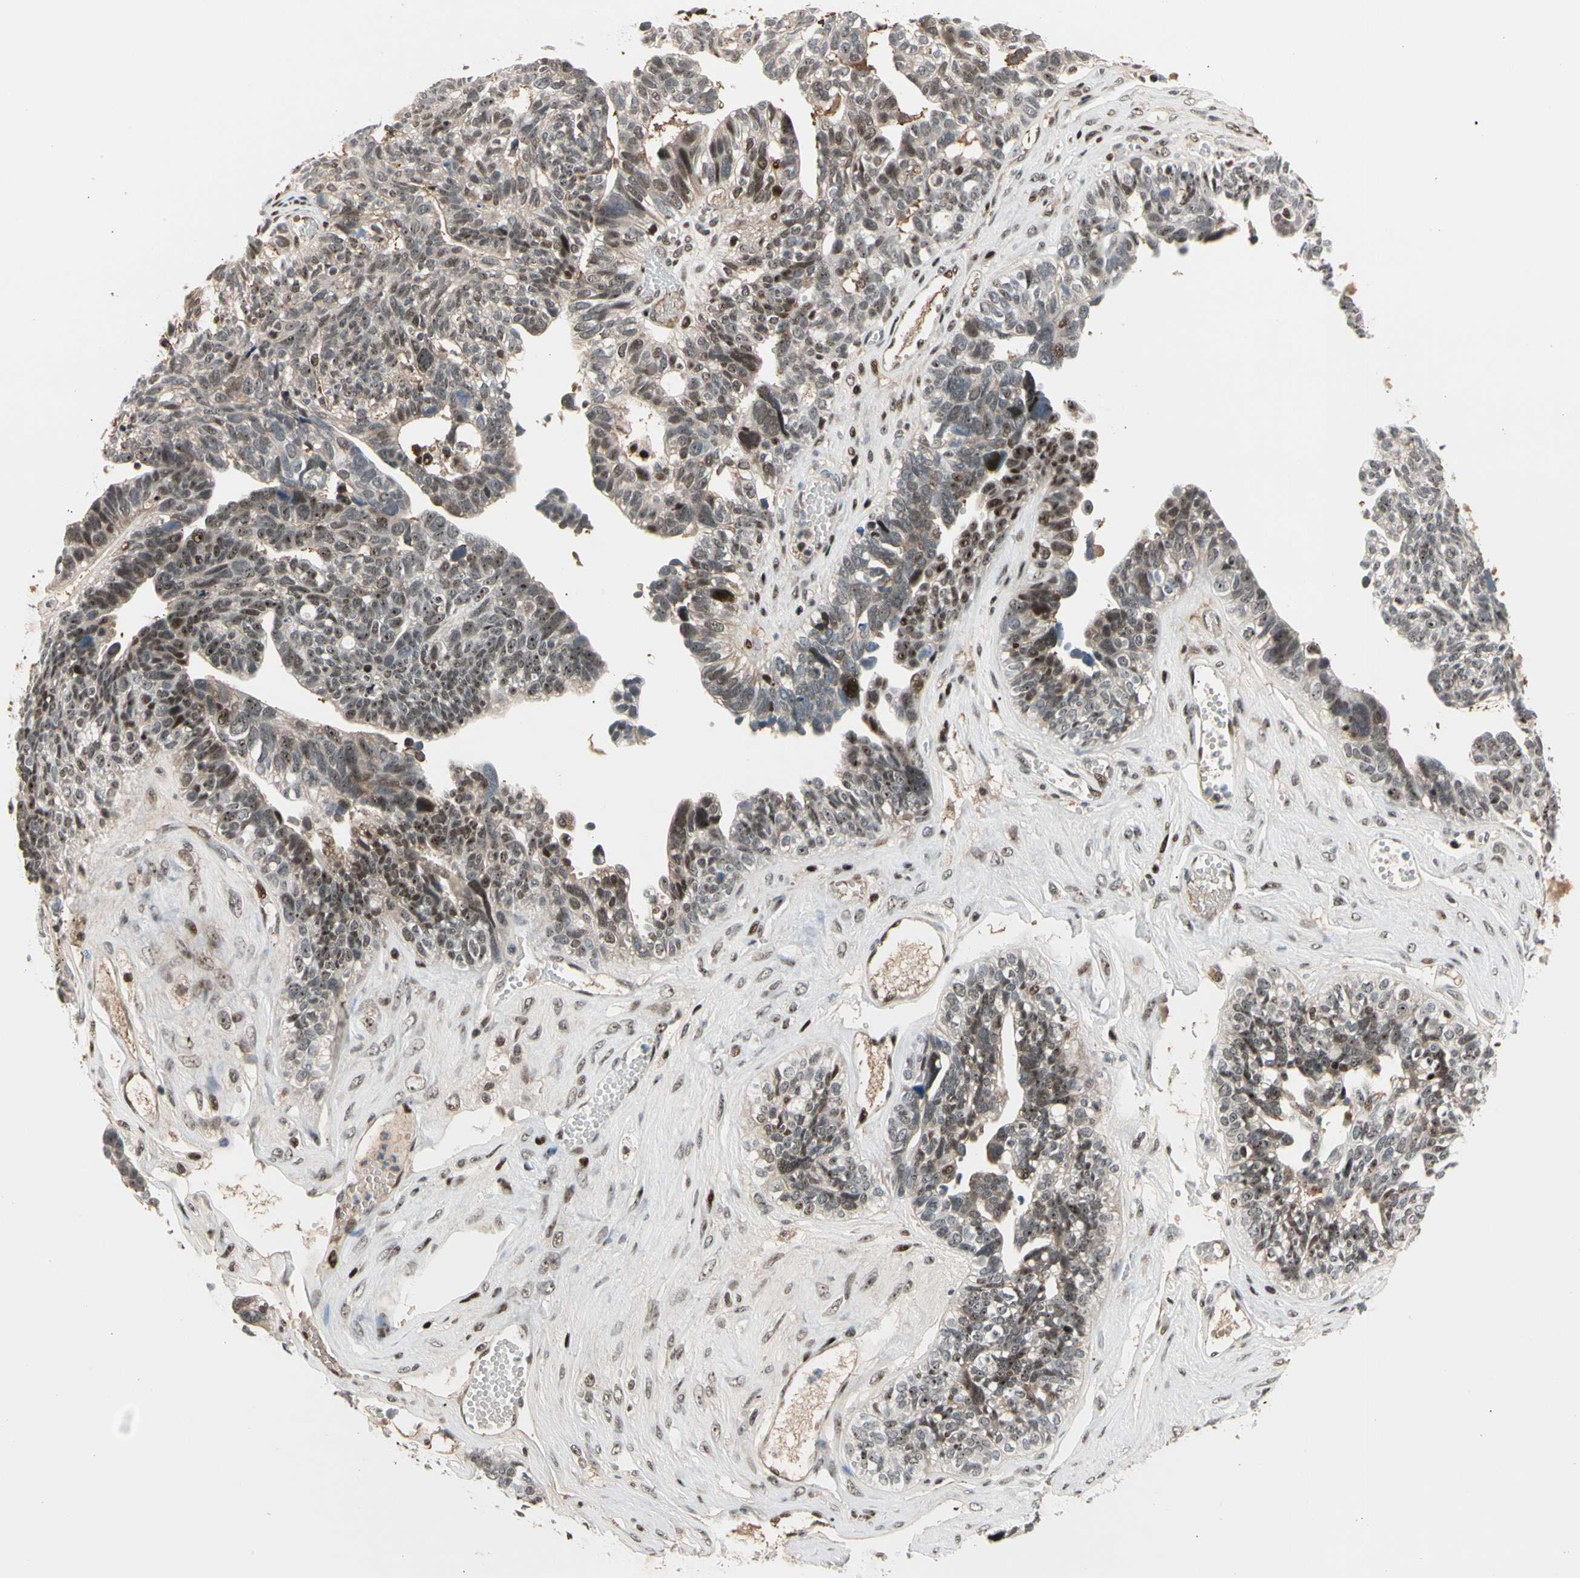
{"staining": {"intensity": "moderate", "quantity": "25%-75%", "location": "nuclear"}, "tissue": "ovarian cancer", "cell_type": "Tumor cells", "image_type": "cancer", "snomed": [{"axis": "morphology", "description": "Cystadenocarcinoma, serous, NOS"}, {"axis": "topography", "description": "Ovary"}], "caption": "A brown stain labels moderate nuclear expression of a protein in human ovarian cancer tumor cells.", "gene": "FOXO3", "patient": {"sex": "female", "age": 79}}